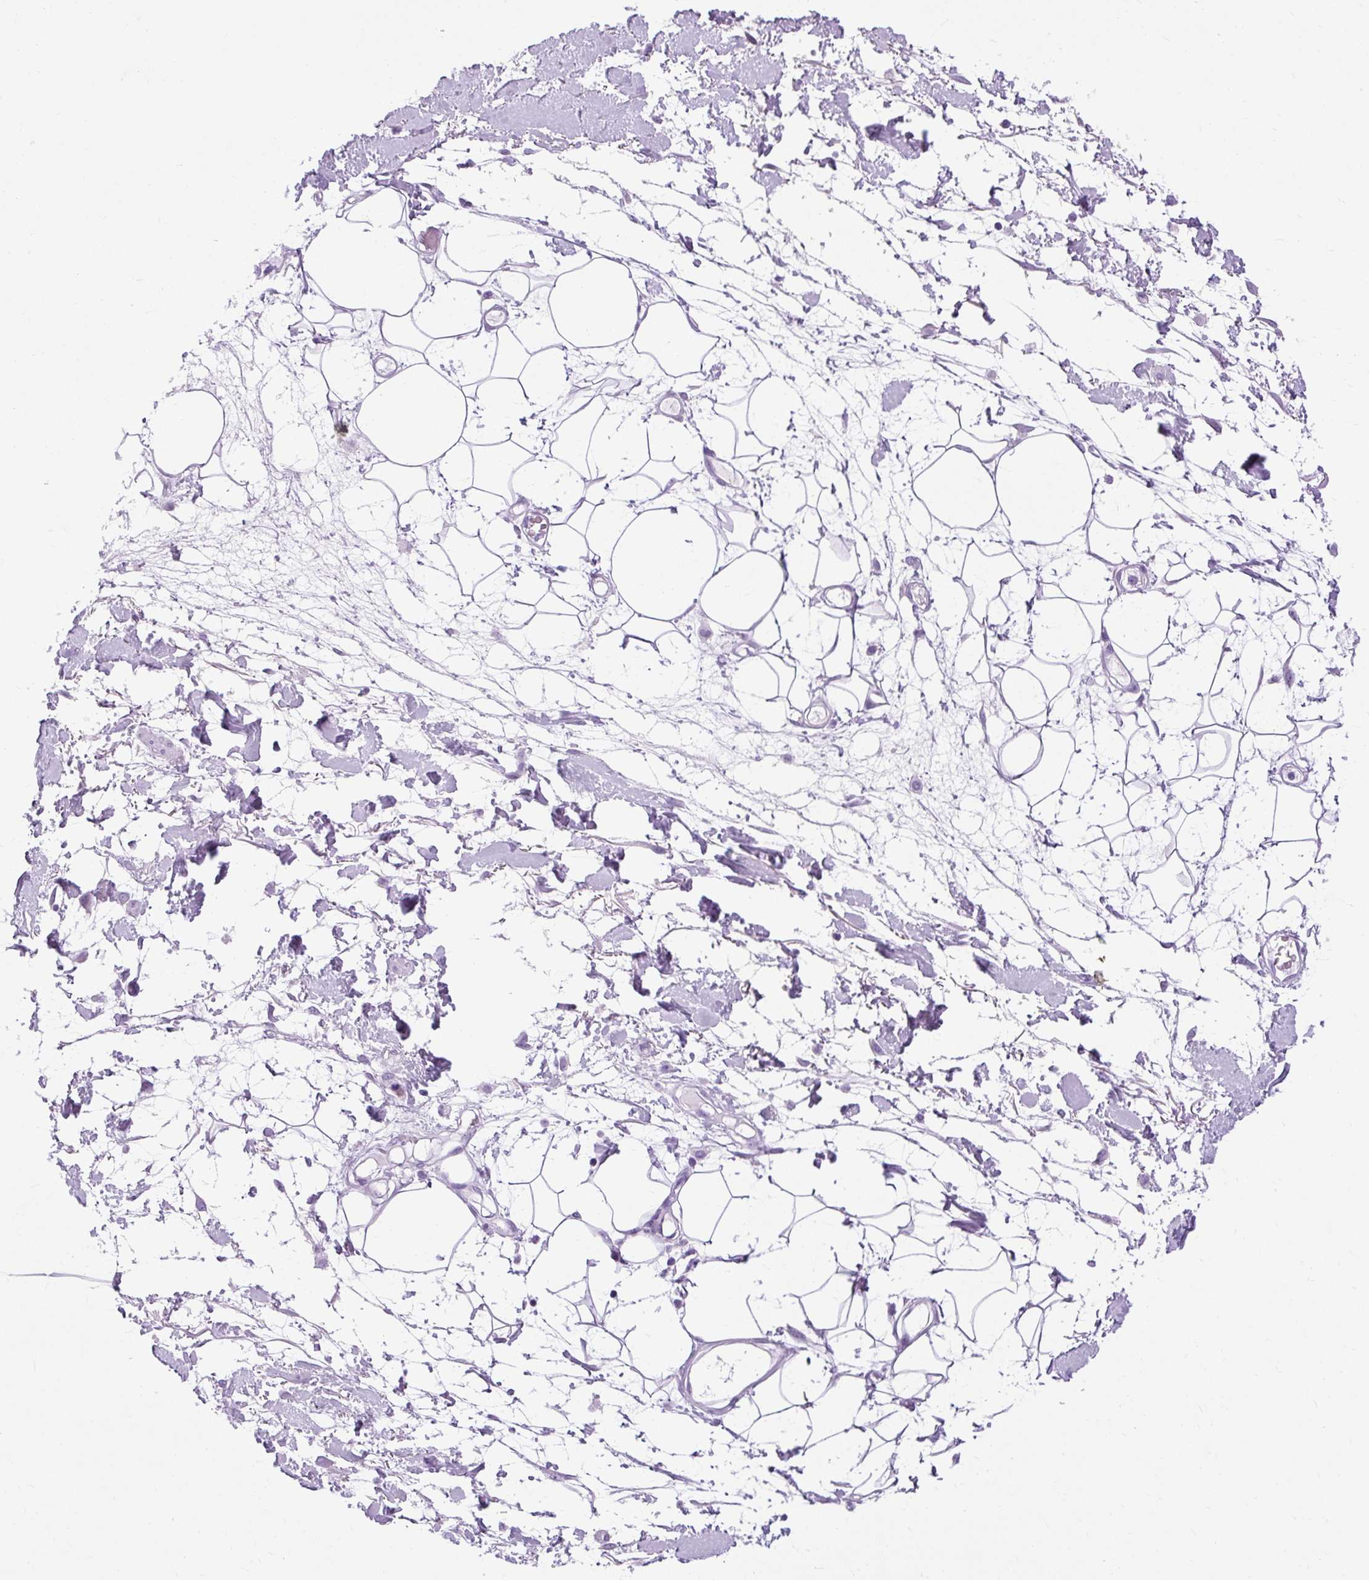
{"staining": {"intensity": "negative", "quantity": "none", "location": "none"}, "tissue": "adipose tissue", "cell_type": "Adipocytes", "image_type": "normal", "snomed": [{"axis": "morphology", "description": "Normal tissue, NOS"}, {"axis": "topography", "description": "Vulva"}, {"axis": "topography", "description": "Peripheral nerve tissue"}], "caption": "This photomicrograph is of unremarkable adipose tissue stained with immunohistochemistry to label a protein in brown with the nuclei are counter-stained blue. There is no expression in adipocytes. Nuclei are stained in blue.", "gene": "B3GNT4", "patient": {"sex": "female", "age": 68}}